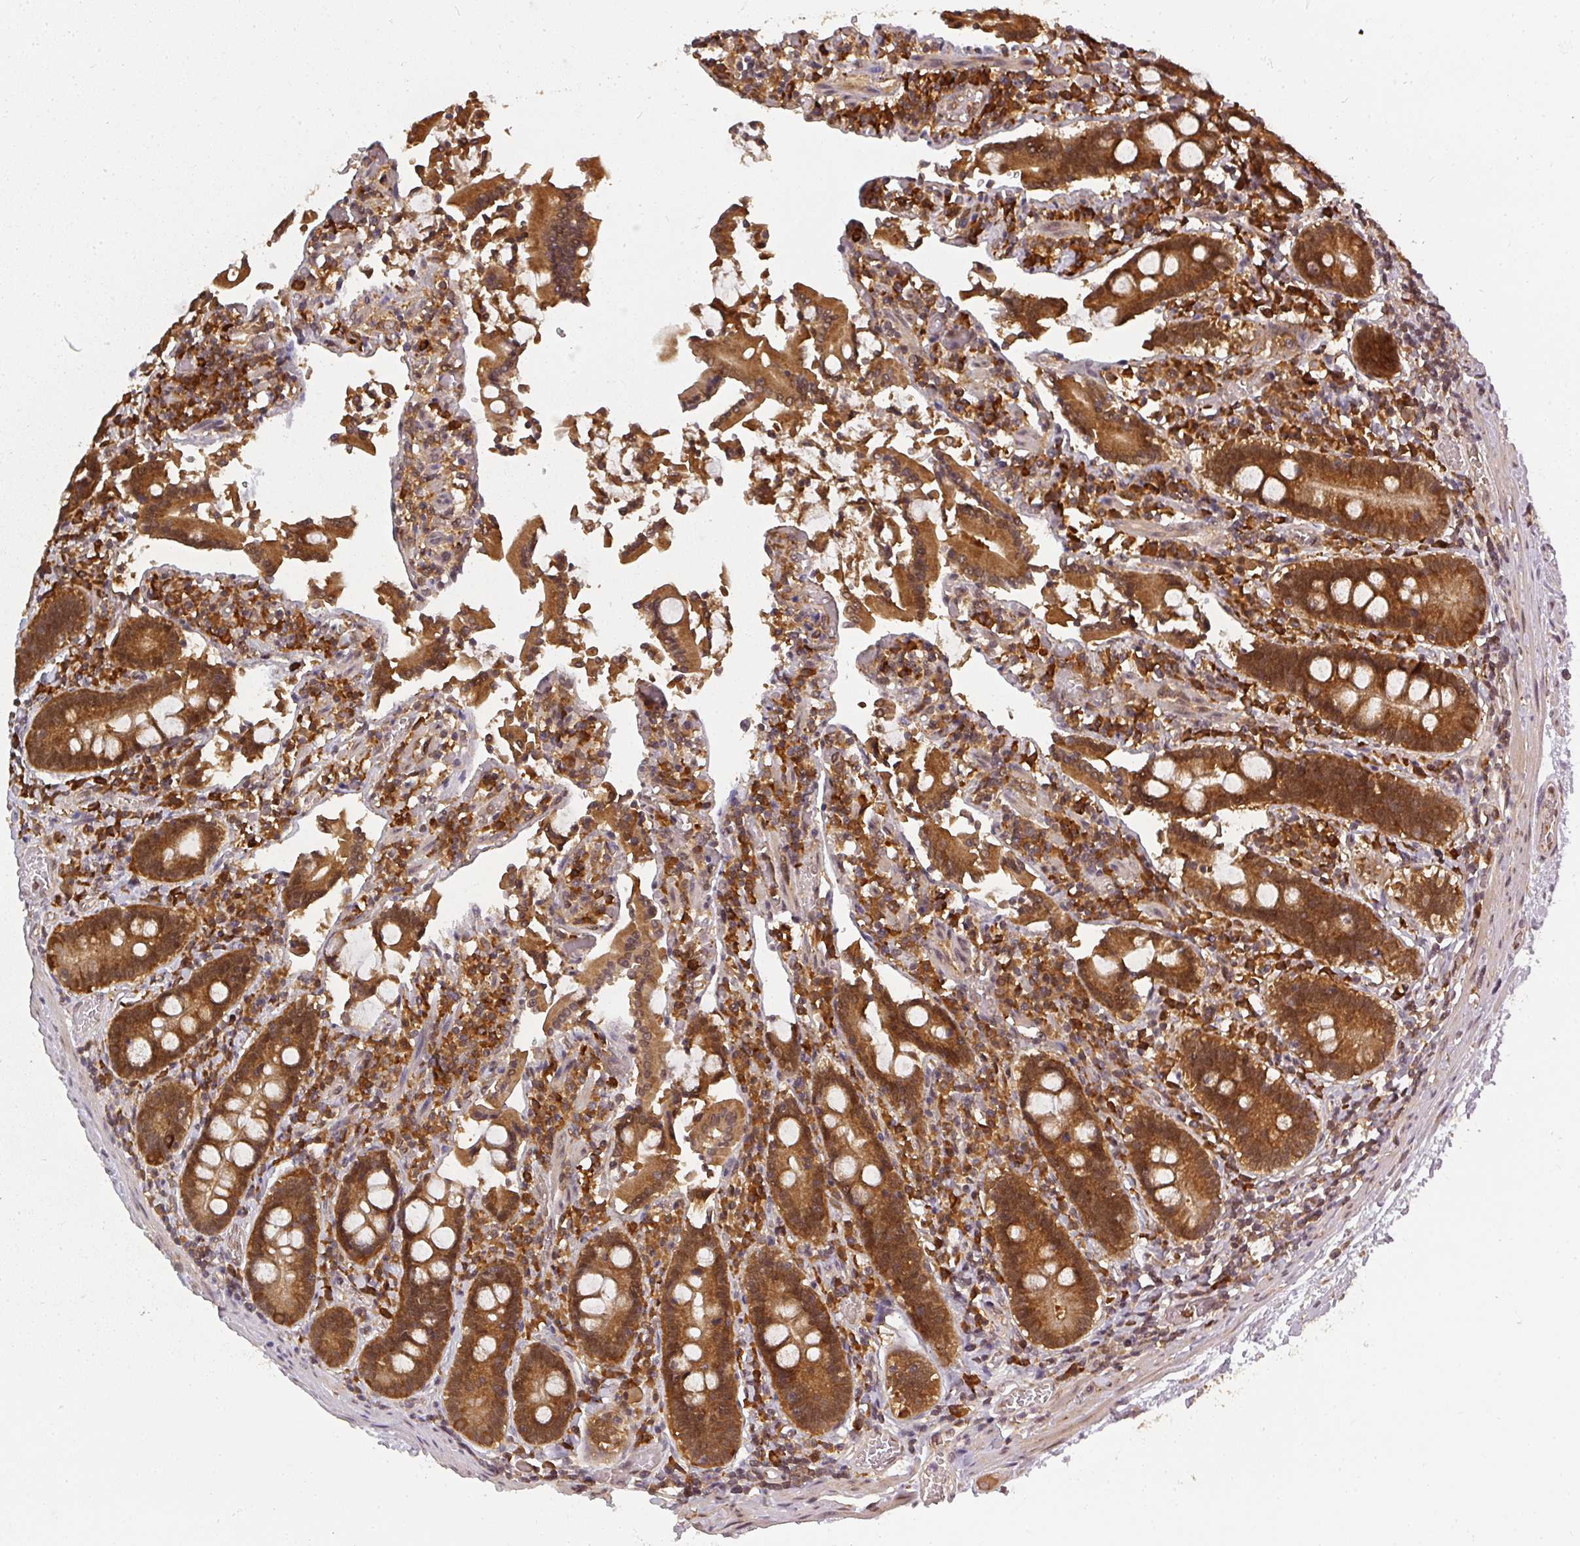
{"staining": {"intensity": "strong", "quantity": ">75%", "location": "cytoplasmic/membranous"}, "tissue": "duodenum", "cell_type": "Glandular cells", "image_type": "normal", "snomed": [{"axis": "morphology", "description": "Normal tissue, NOS"}, {"axis": "topography", "description": "Duodenum"}], "caption": "Strong cytoplasmic/membranous positivity for a protein is present in approximately >75% of glandular cells of benign duodenum using IHC.", "gene": "PPP6R3", "patient": {"sex": "male", "age": 55}}